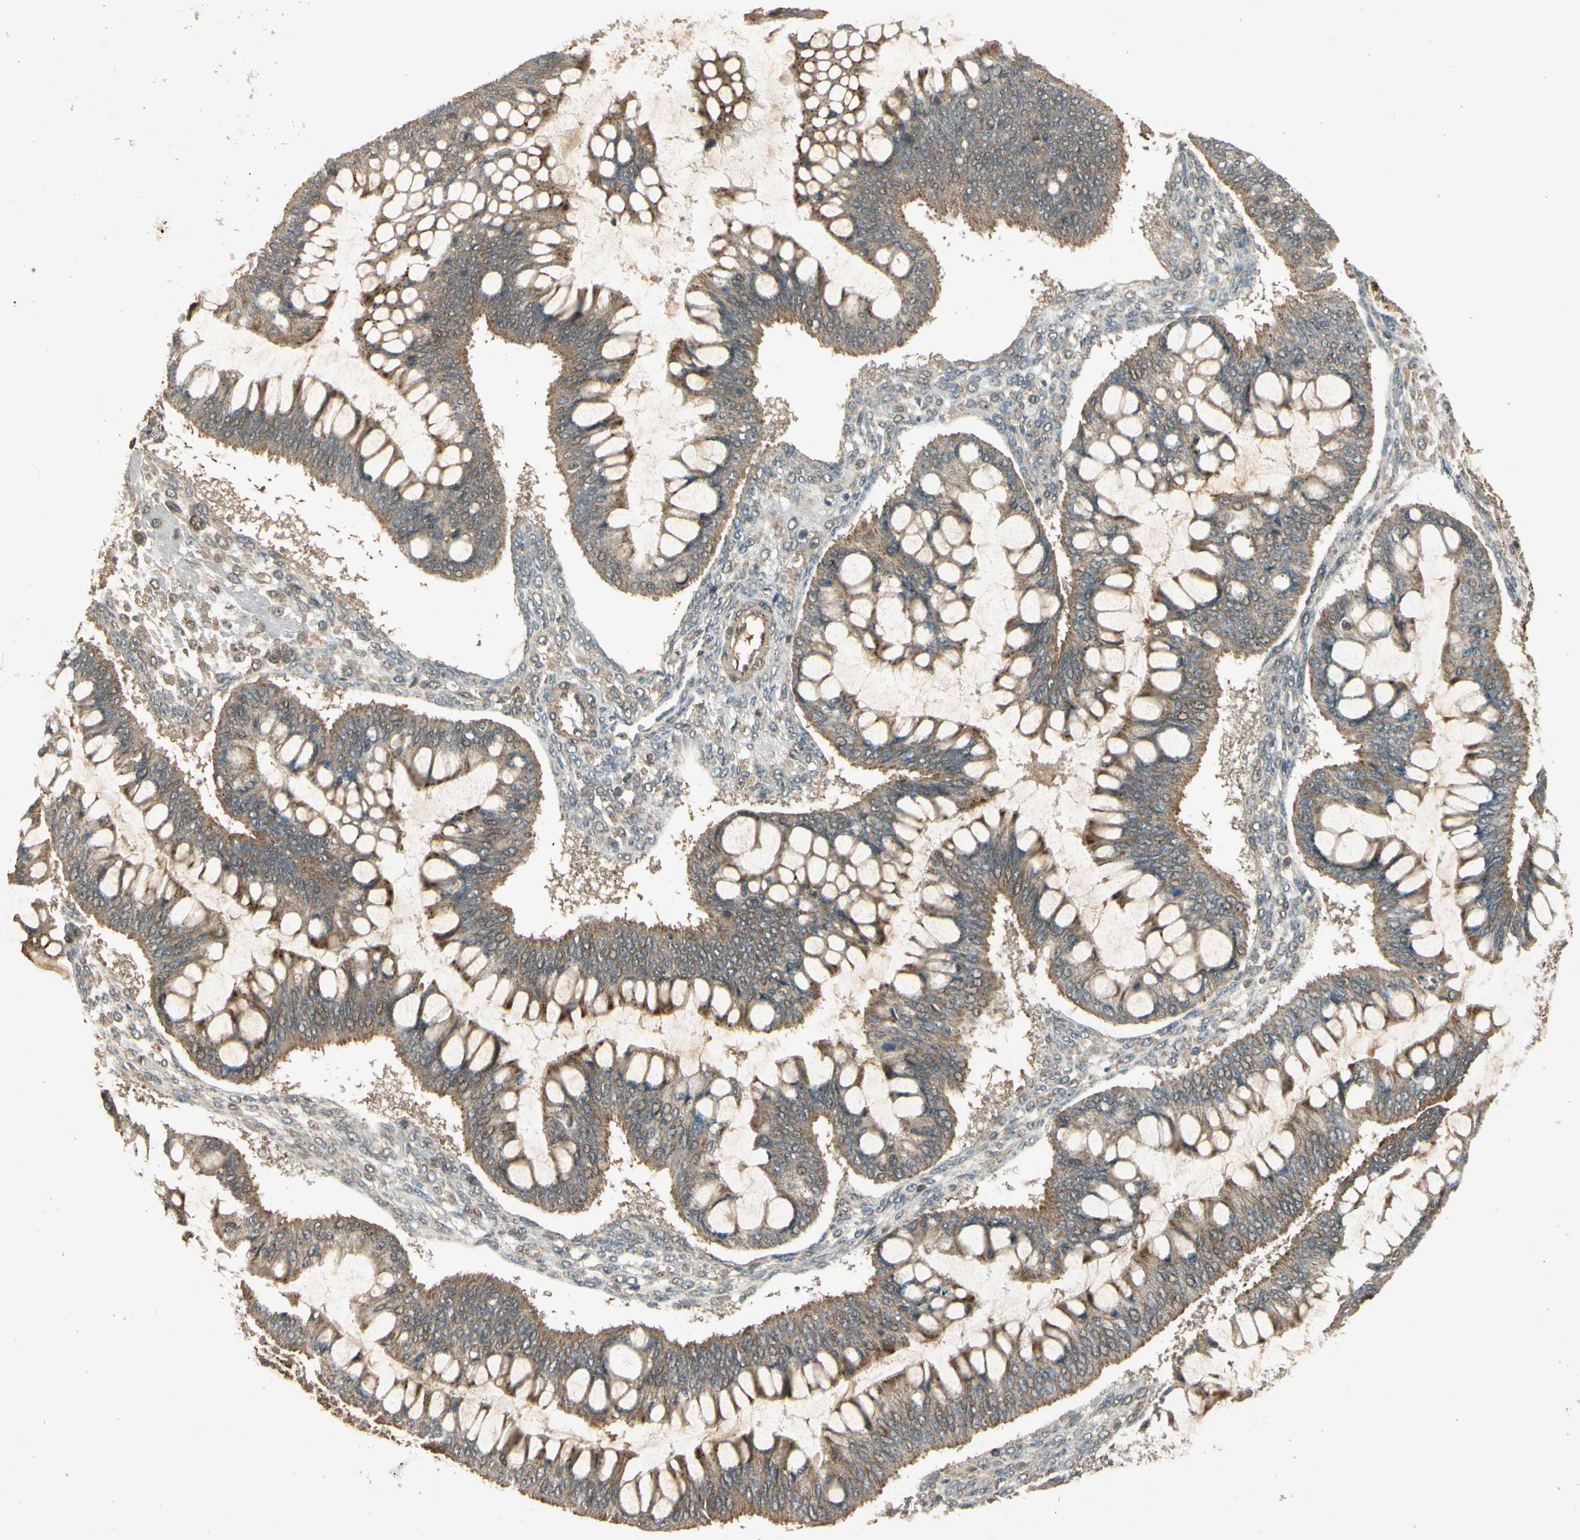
{"staining": {"intensity": "moderate", "quantity": ">75%", "location": "cytoplasmic/membranous"}, "tissue": "ovarian cancer", "cell_type": "Tumor cells", "image_type": "cancer", "snomed": [{"axis": "morphology", "description": "Cystadenocarcinoma, mucinous, NOS"}, {"axis": "topography", "description": "Ovary"}], "caption": "Mucinous cystadenocarcinoma (ovarian) stained with a brown dye displays moderate cytoplasmic/membranous positive staining in approximately >75% of tumor cells.", "gene": "GMEB2", "patient": {"sex": "female", "age": 73}}